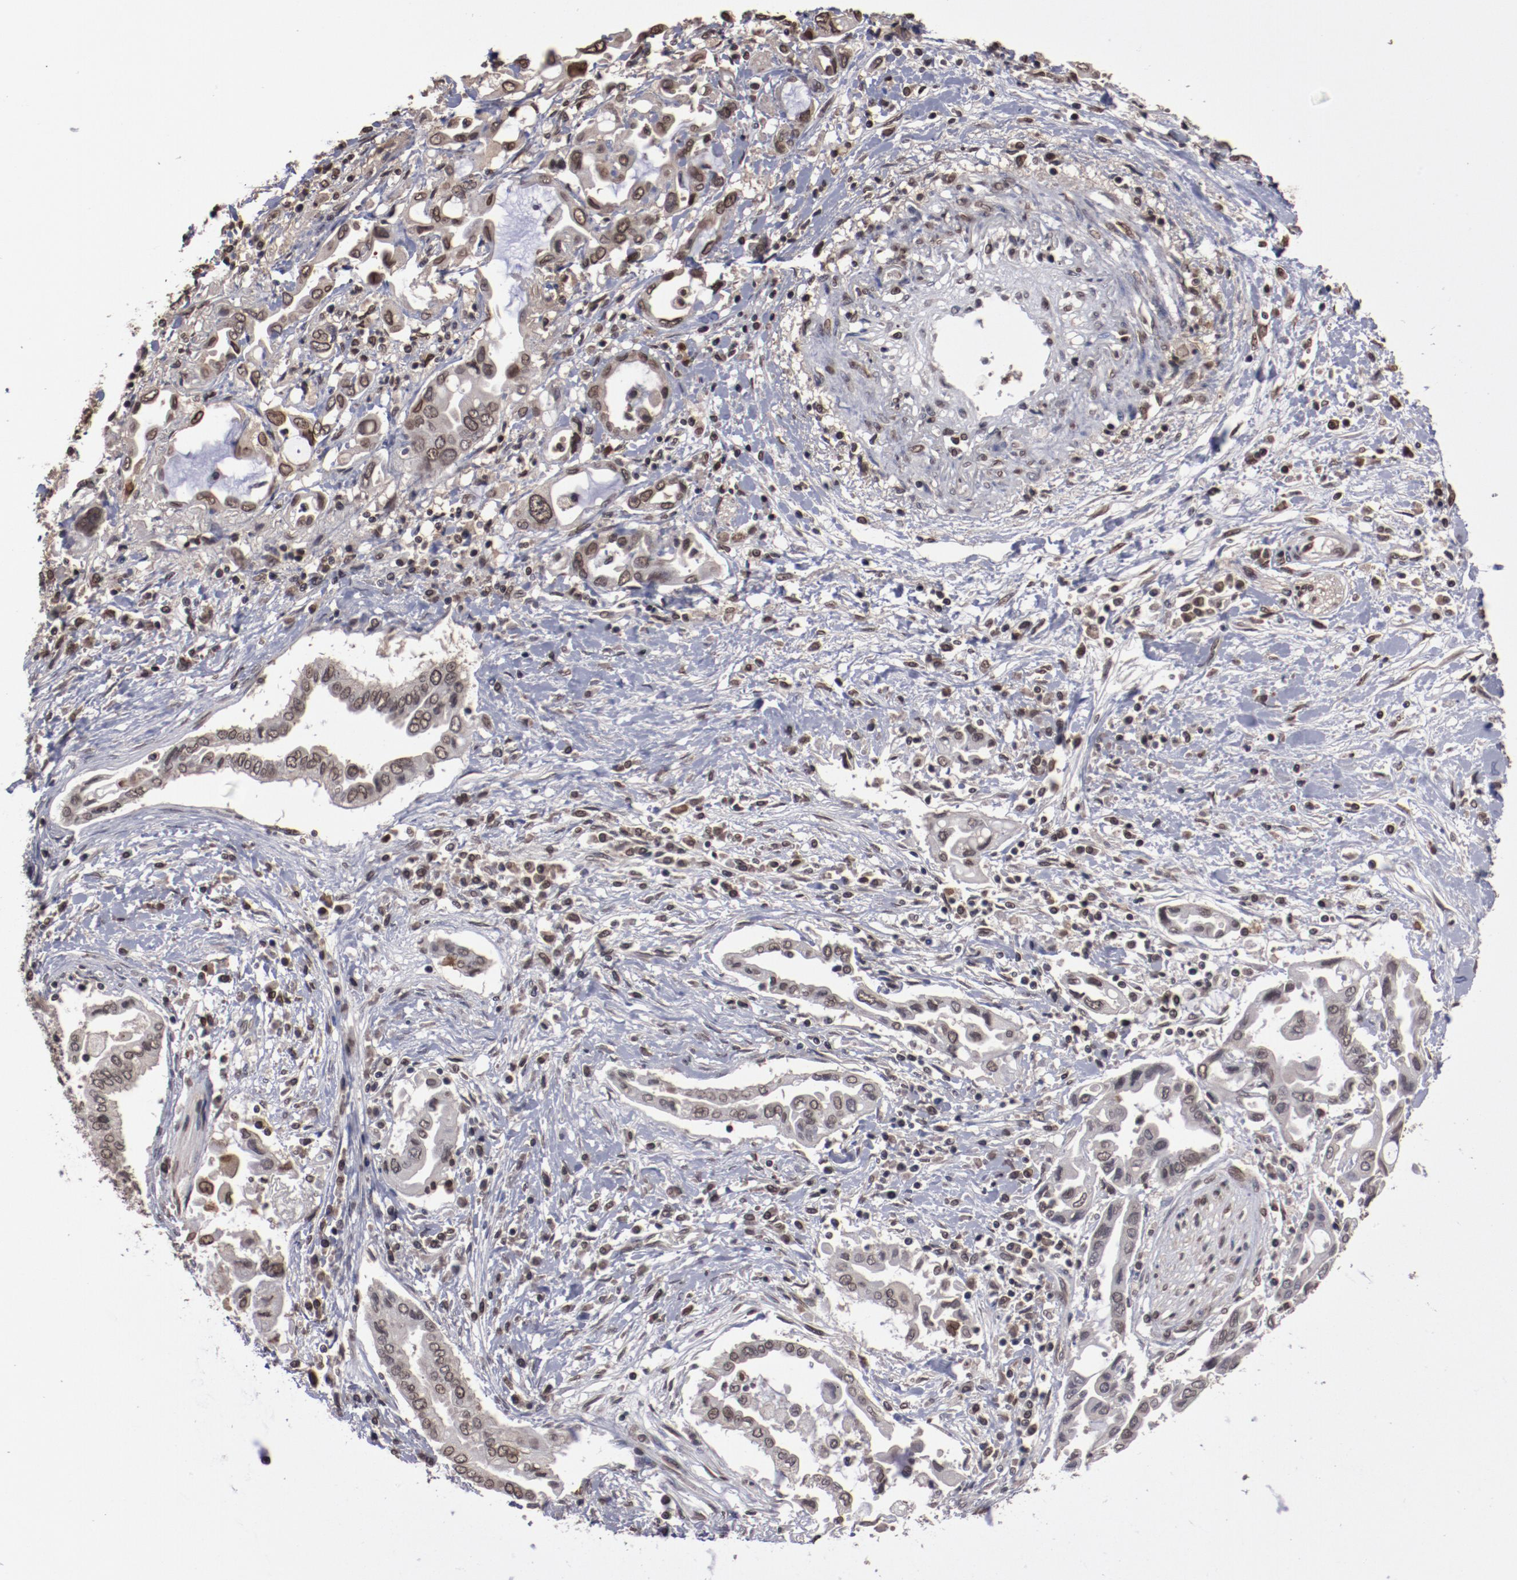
{"staining": {"intensity": "weak", "quantity": ">75%", "location": "nuclear"}, "tissue": "pancreatic cancer", "cell_type": "Tumor cells", "image_type": "cancer", "snomed": [{"axis": "morphology", "description": "Adenocarcinoma, NOS"}, {"axis": "topography", "description": "Pancreas"}], "caption": "IHC photomicrograph of neoplastic tissue: human pancreatic cancer (adenocarcinoma) stained using immunohistochemistry (IHC) shows low levels of weak protein expression localized specifically in the nuclear of tumor cells, appearing as a nuclear brown color.", "gene": "AKT1", "patient": {"sex": "female", "age": 57}}